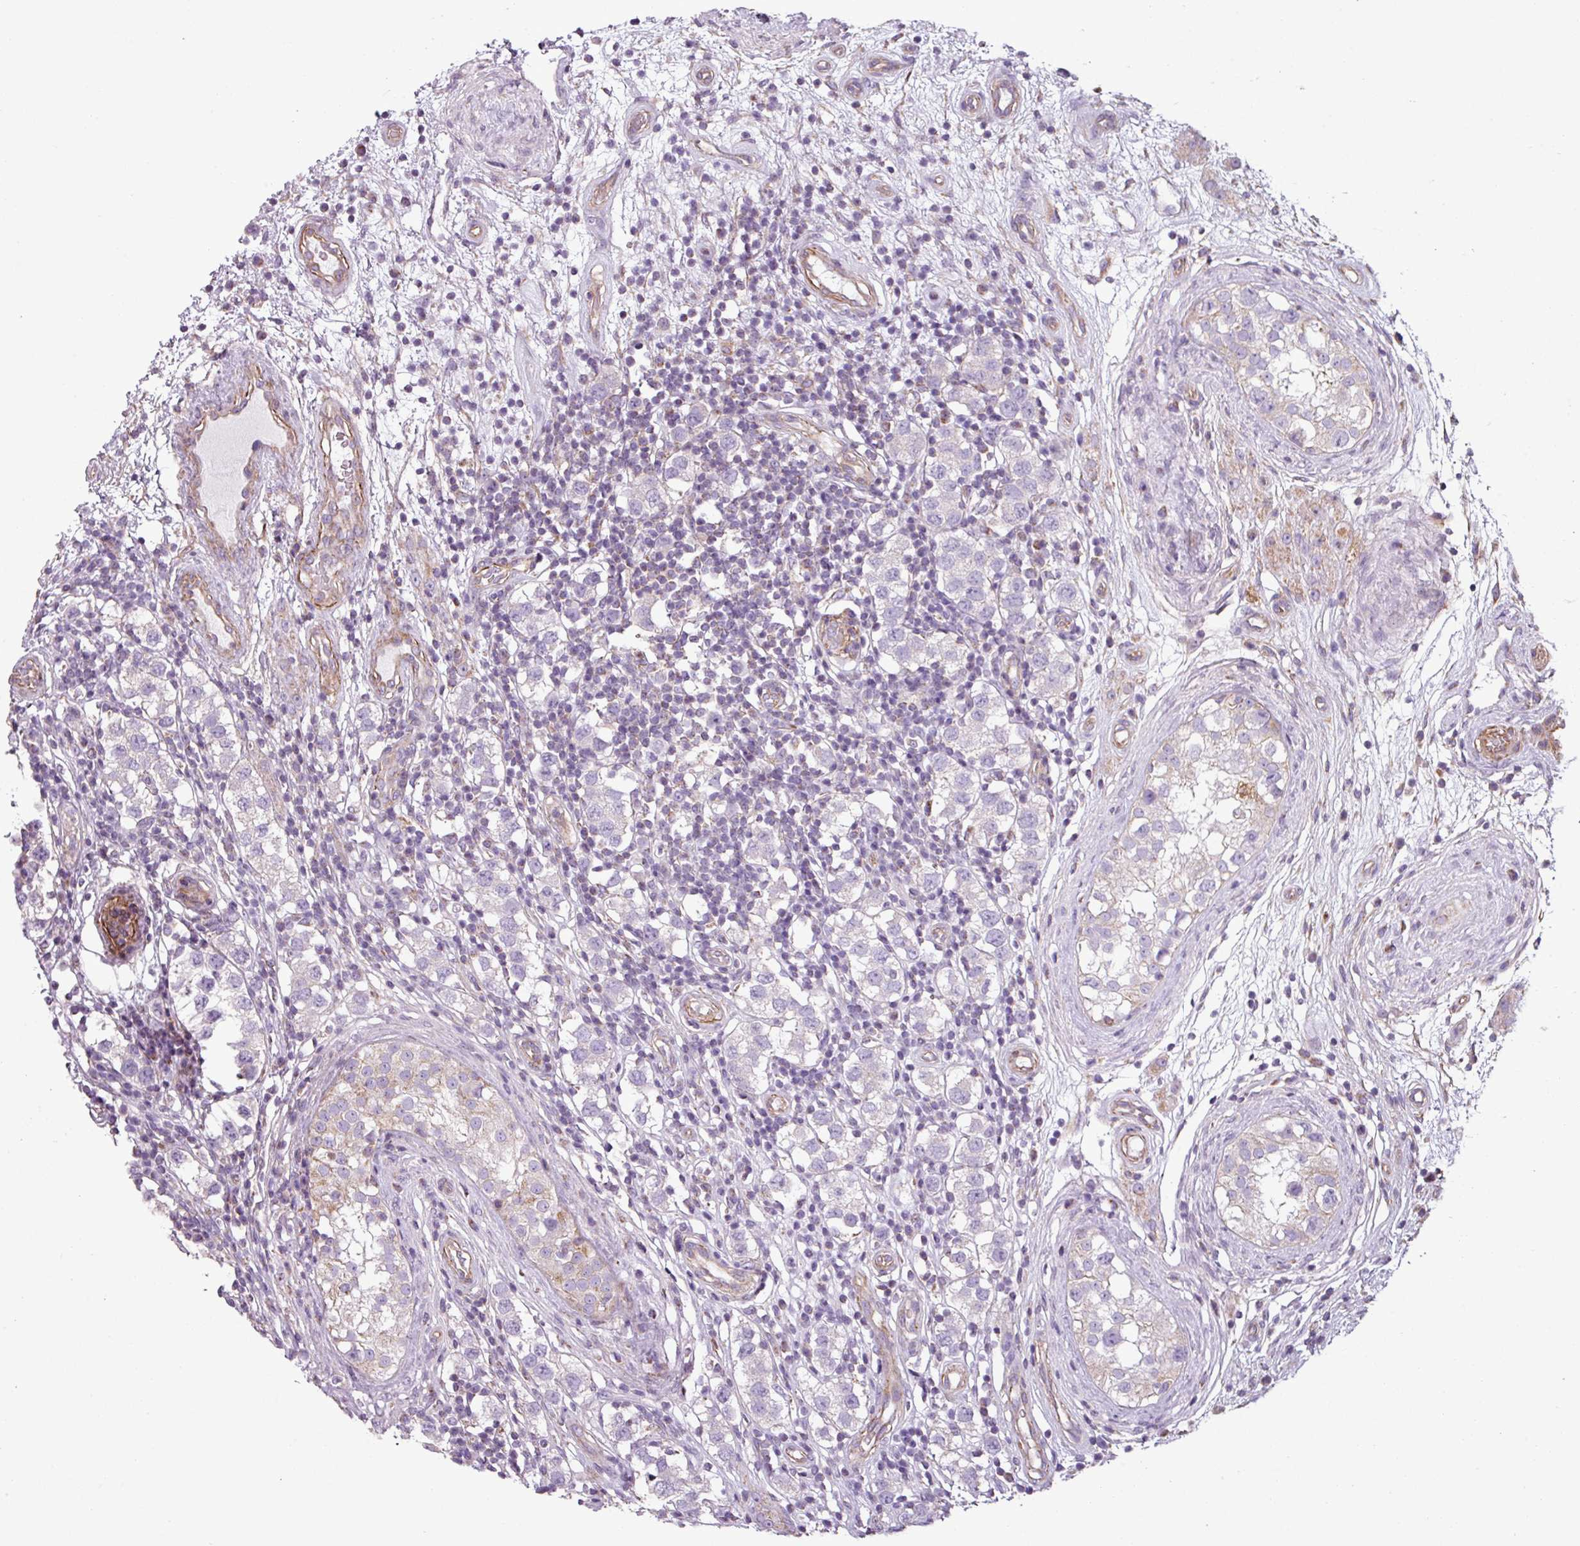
{"staining": {"intensity": "negative", "quantity": "none", "location": "none"}, "tissue": "testis cancer", "cell_type": "Tumor cells", "image_type": "cancer", "snomed": [{"axis": "morphology", "description": "Seminoma, NOS"}, {"axis": "topography", "description": "Testis"}], "caption": "Immunohistochemistry of testis cancer demonstrates no staining in tumor cells.", "gene": "BTN2A2", "patient": {"sex": "male", "age": 34}}